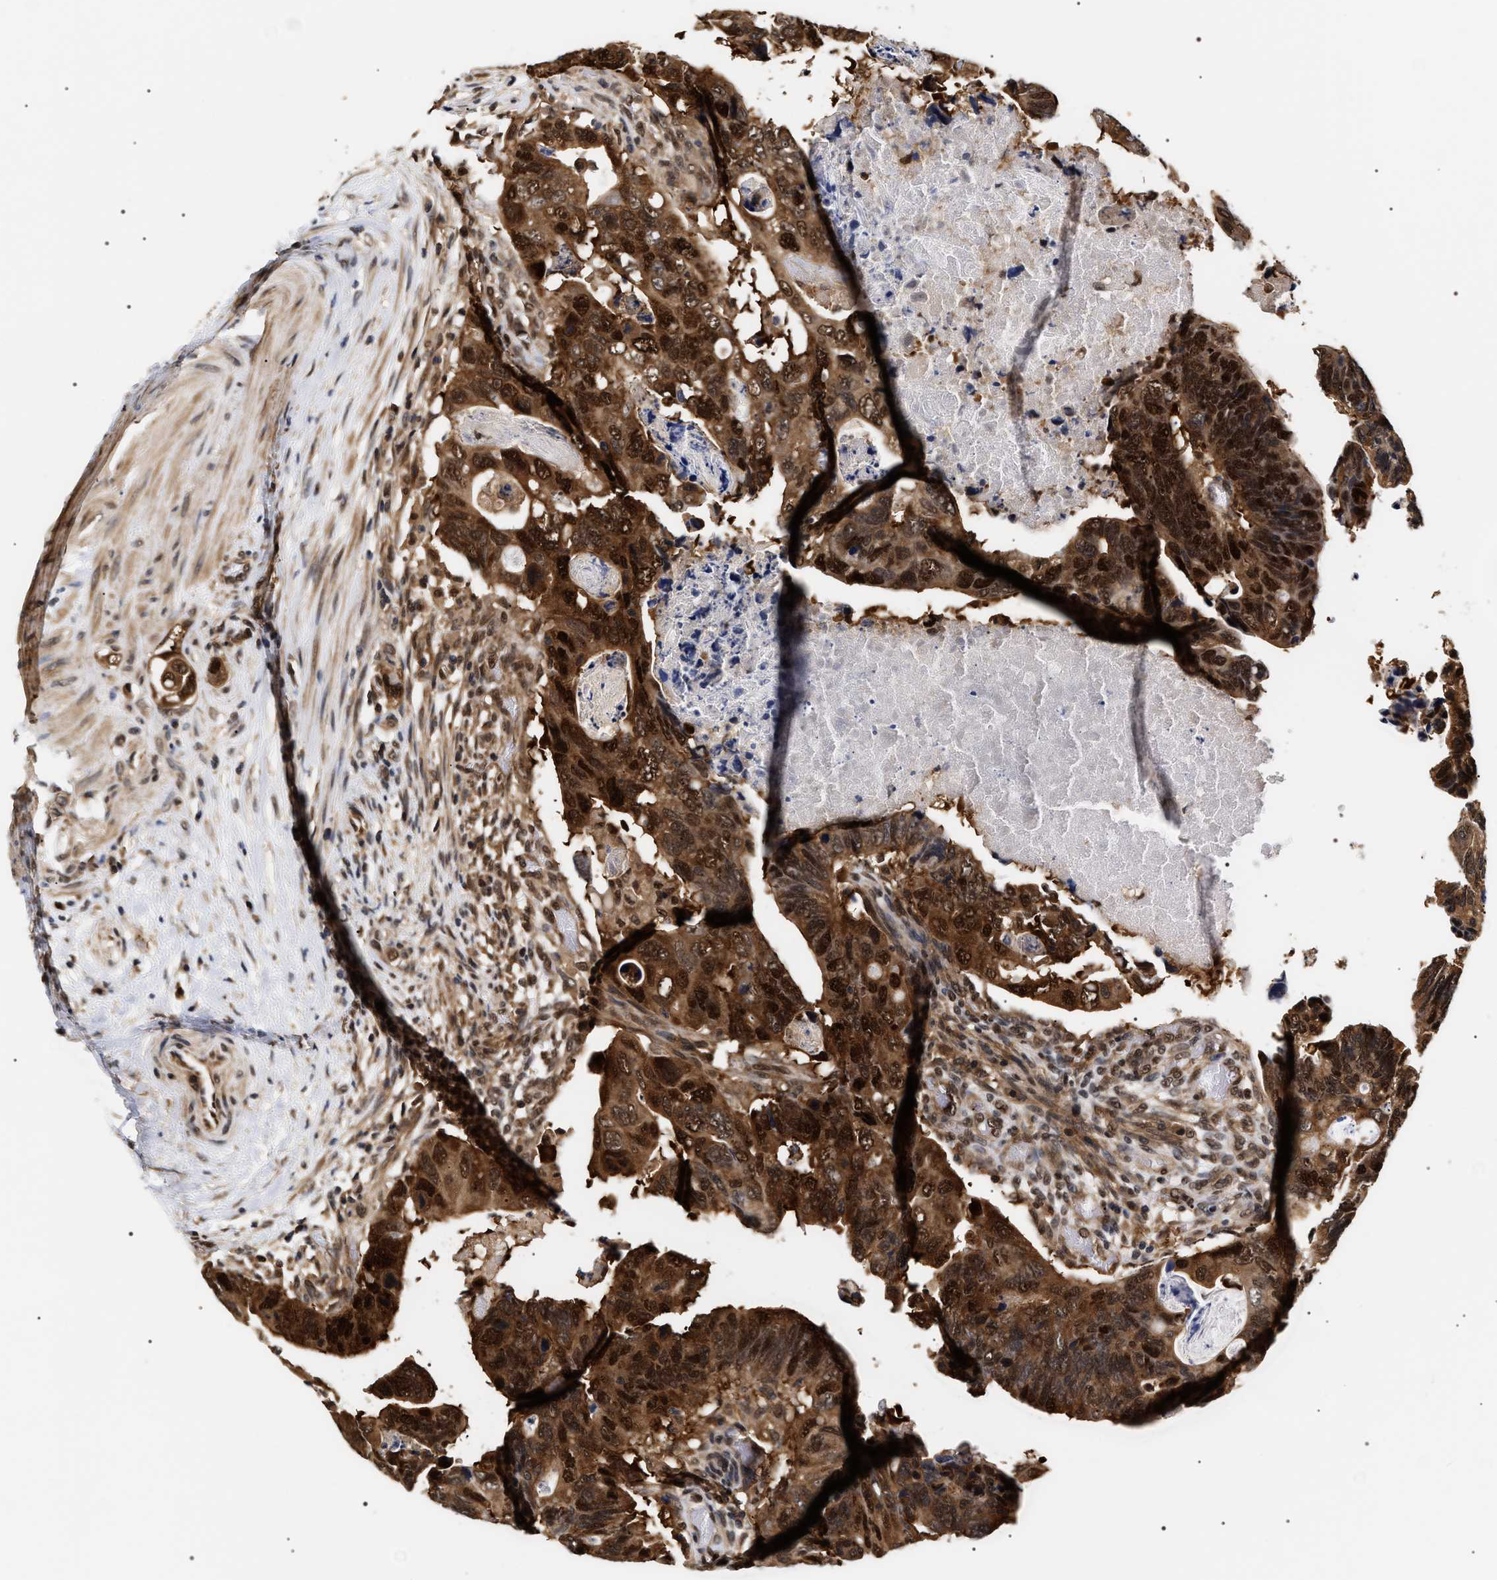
{"staining": {"intensity": "strong", "quantity": ">75%", "location": "cytoplasmic/membranous,nuclear"}, "tissue": "colorectal cancer", "cell_type": "Tumor cells", "image_type": "cancer", "snomed": [{"axis": "morphology", "description": "Adenocarcinoma, NOS"}, {"axis": "topography", "description": "Rectum"}], "caption": "IHC (DAB) staining of colorectal adenocarcinoma shows strong cytoplasmic/membranous and nuclear protein staining in approximately >75% of tumor cells.", "gene": "BAG6", "patient": {"sex": "male", "age": 53}}